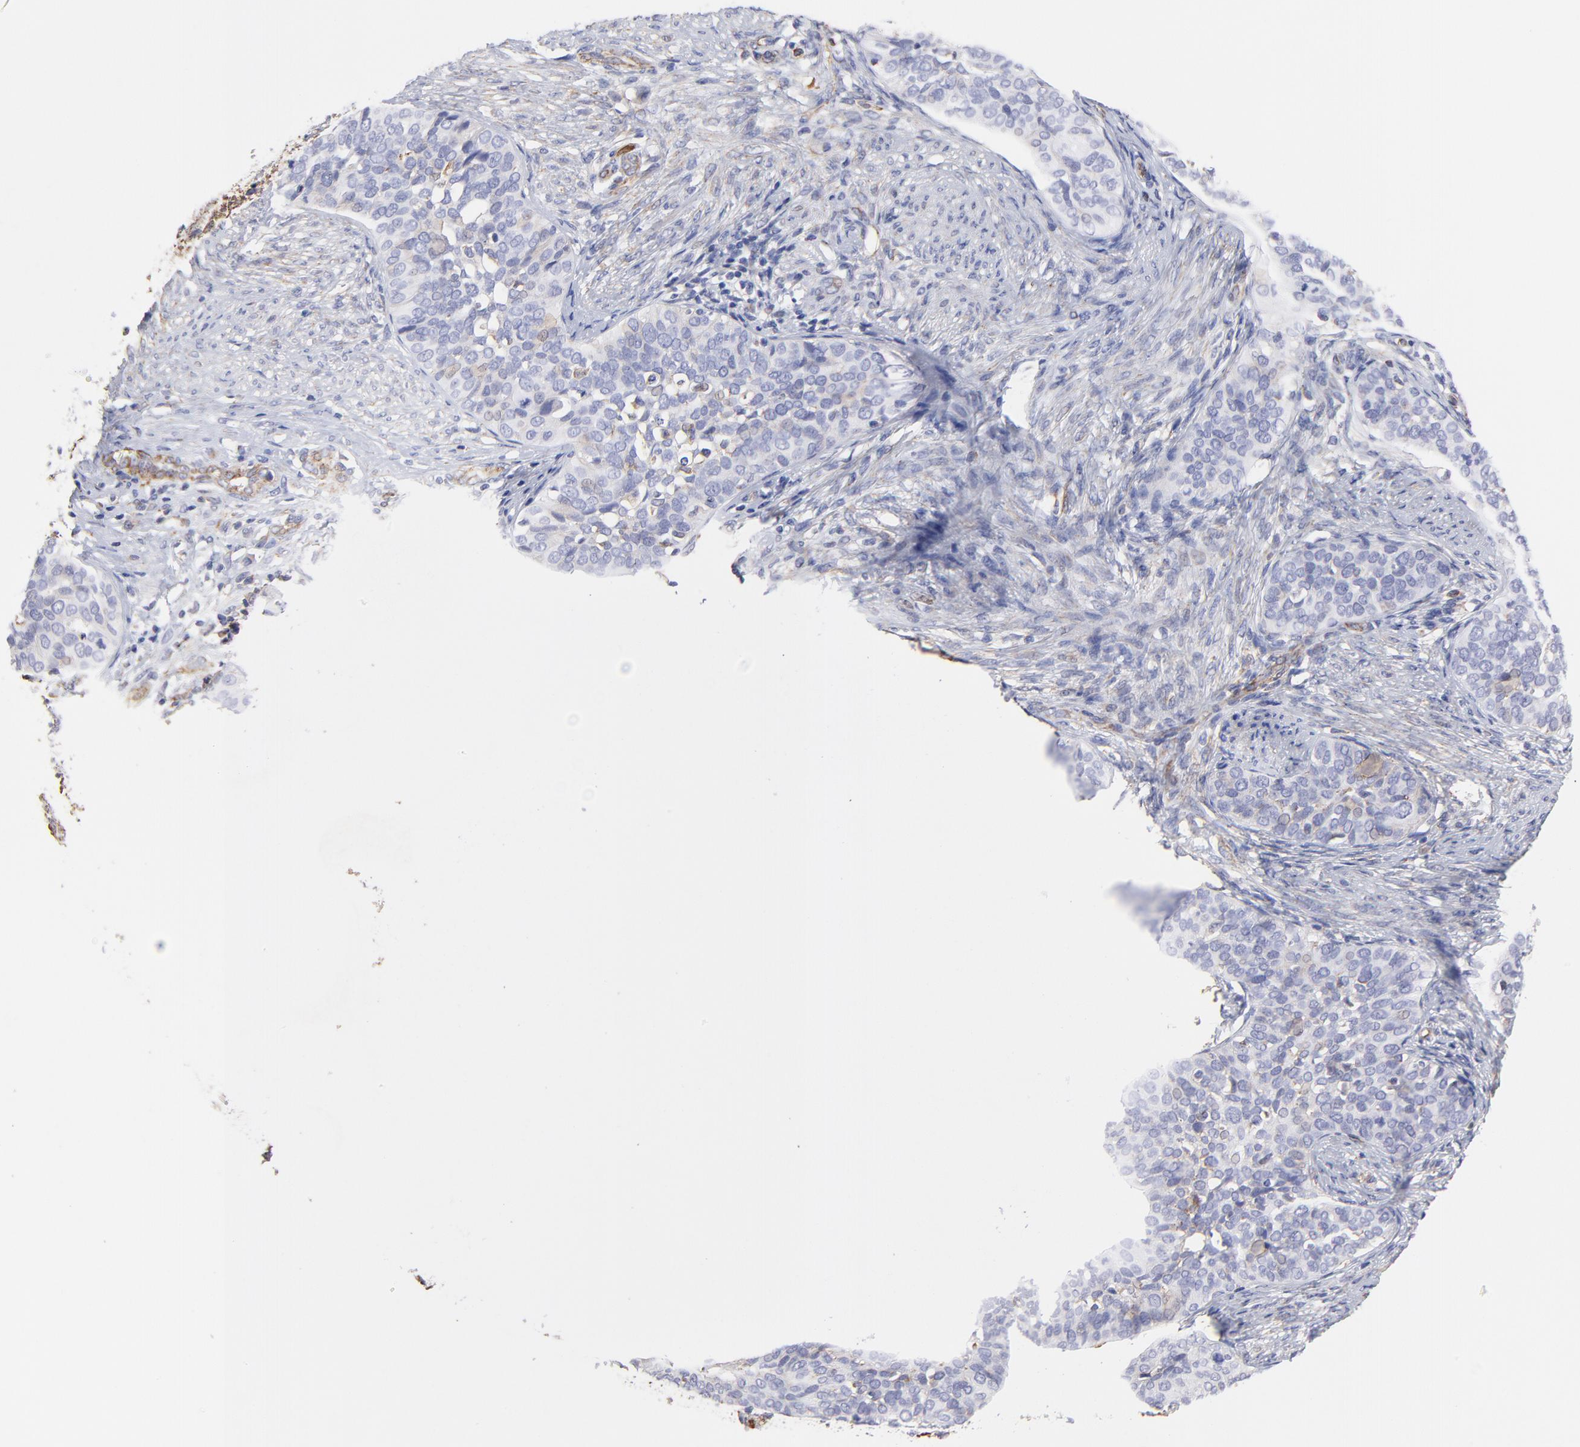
{"staining": {"intensity": "weak", "quantity": "<25%", "location": "cytoplasmic/membranous"}, "tissue": "cervical cancer", "cell_type": "Tumor cells", "image_type": "cancer", "snomed": [{"axis": "morphology", "description": "Squamous cell carcinoma, NOS"}, {"axis": "topography", "description": "Cervix"}], "caption": "The photomicrograph shows no staining of tumor cells in cervical squamous cell carcinoma.", "gene": "COX8C", "patient": {"sex": "female", "age": 31}}